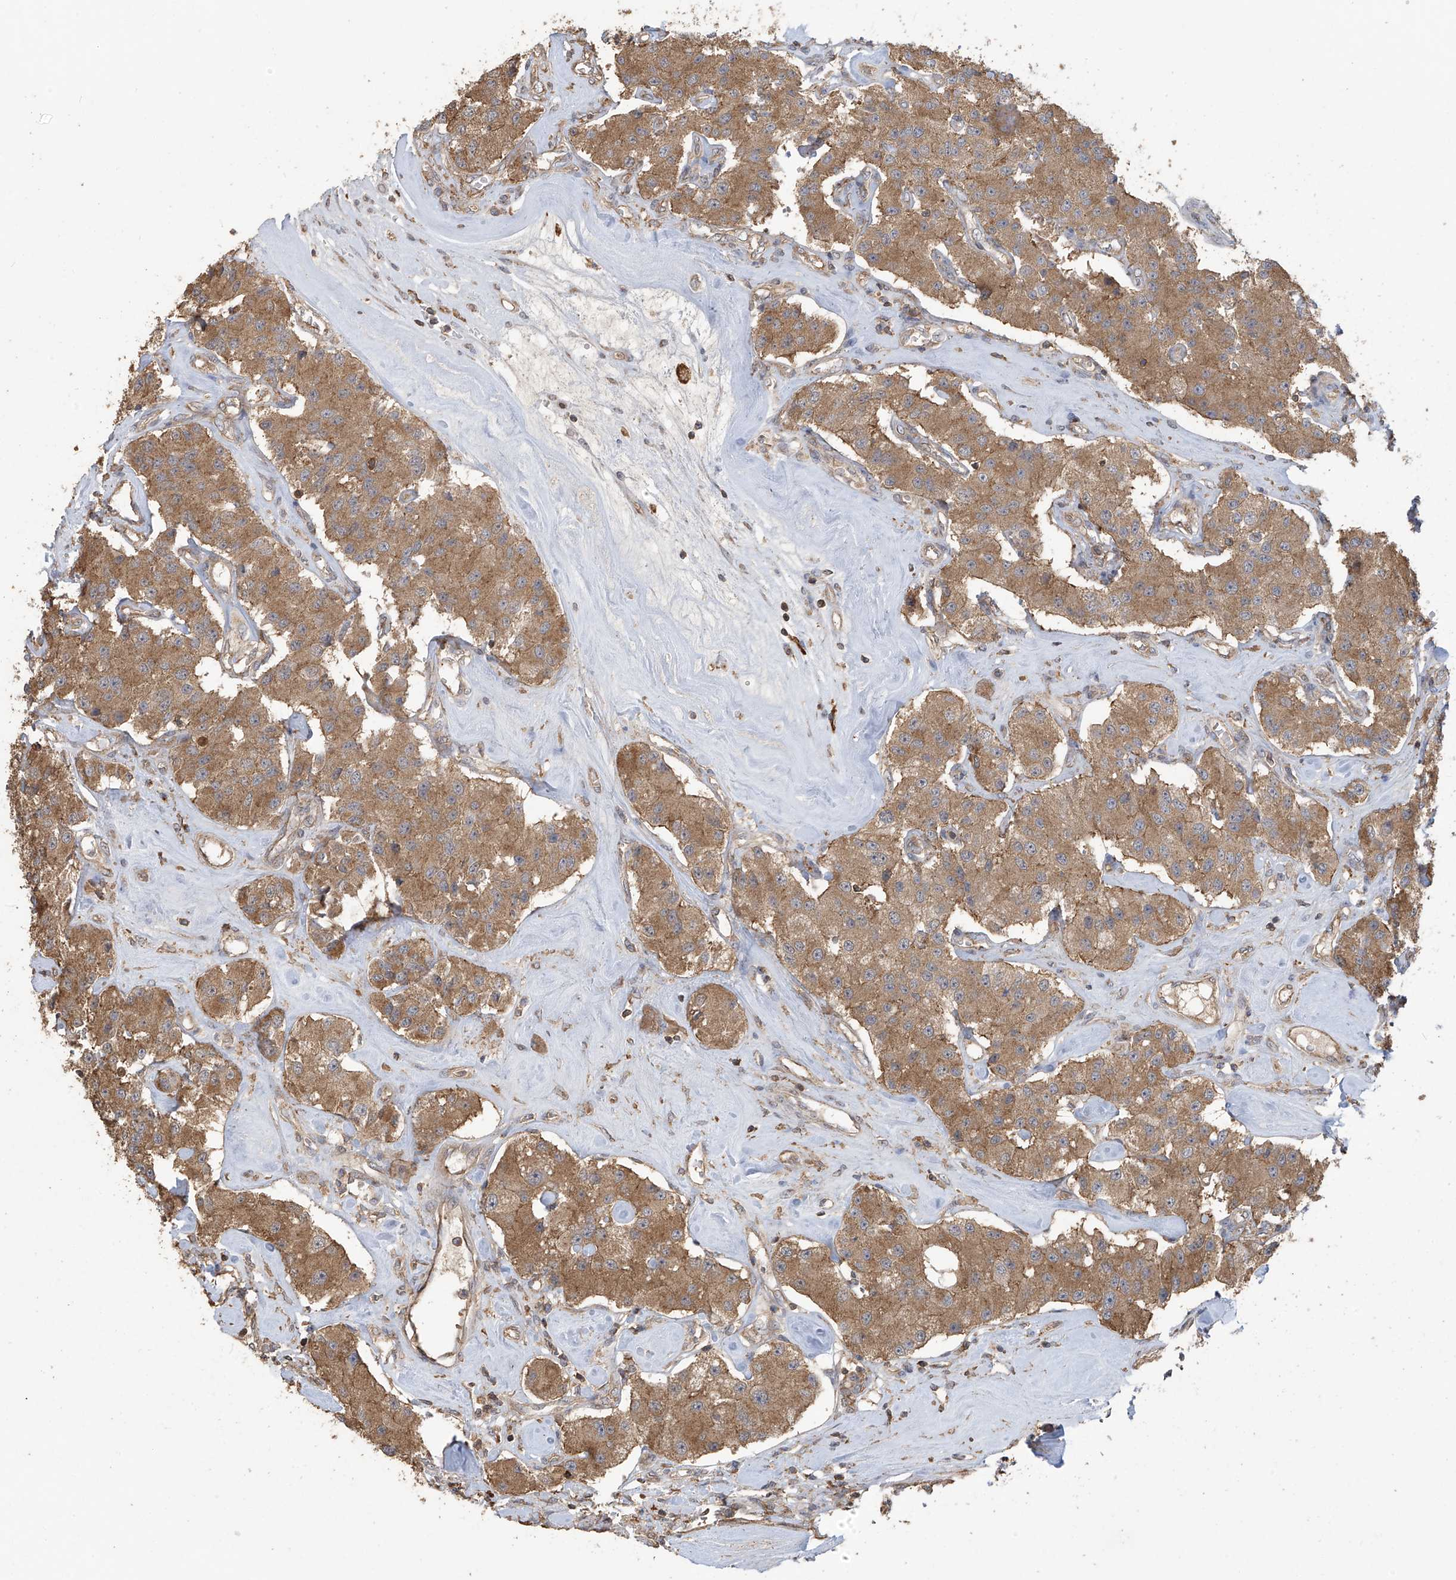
{"staining": {"intensity": "moderate", "quantity": ">75%", "location": "cytoplasmic/membranous"}, "tissue": "carcinoid", "cell_type": "Tumor cells", "image_type": "cancer", "snomed": [{"axis": "morphology", "description": "Carcinoid, malignant, NOS"}, {"axis": "topography", "description": "Pancreas"}], "caption": "Protein staining by immunohistochemistry displays moderate cytoplasmic/membranous expression in about >75% of tumor cells in carcinoid.", "gene": "COX10", "patient": {"sex": "male", "age": 41}}